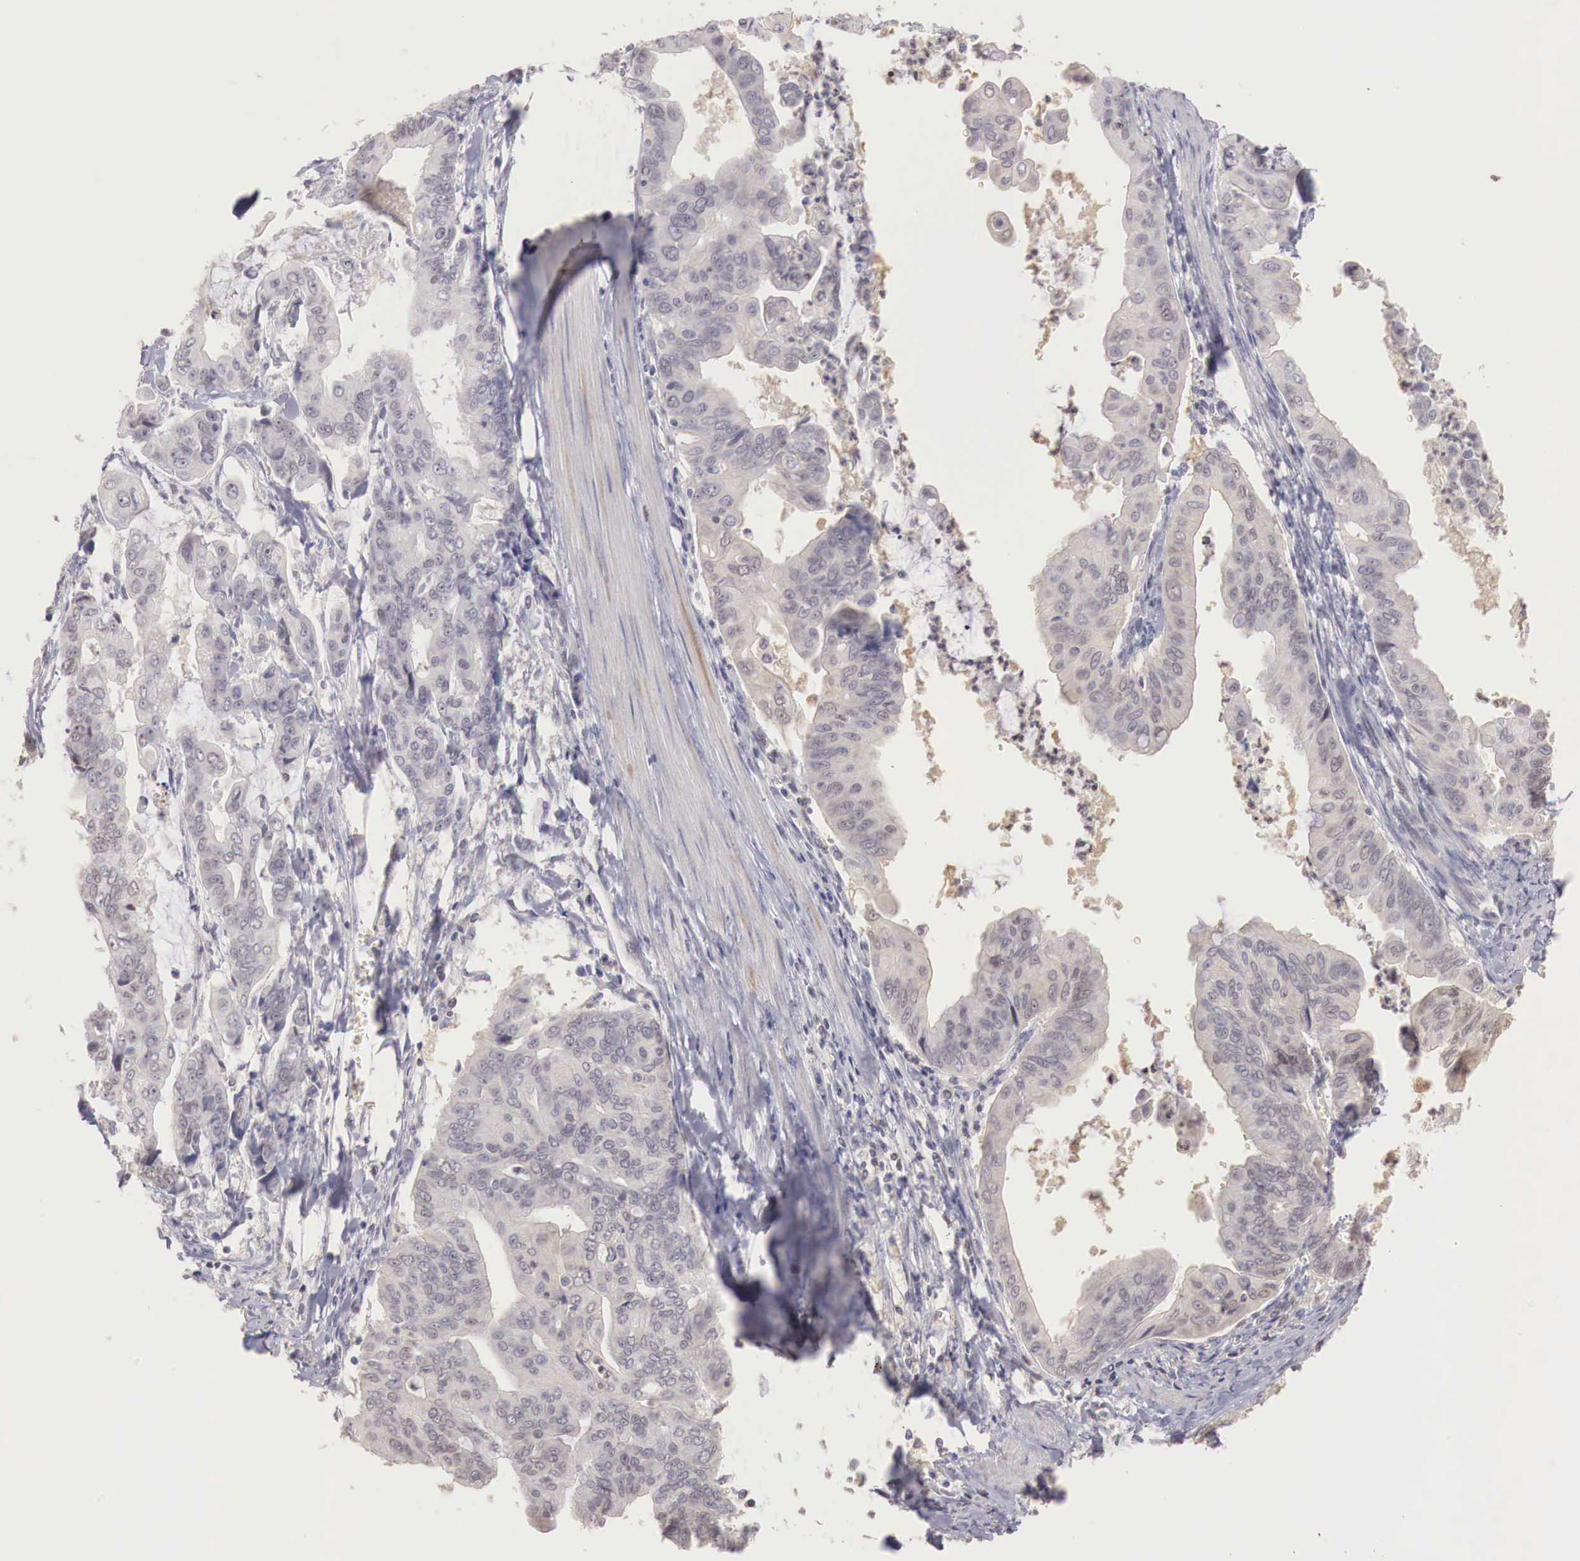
{"staining": {"intensity": "negative", "quantity": "none", "location": "none"}, "tissue": "stomach cancer", "cell_type": "Tumor cells", "image_type": "cancer", "snomed": [{"axis": "morphology", "description": "Adenocarcinoma, NOS"}, {"axis": "topography", "description": "Stomach, upper"}], "caption": "Adenocarcinoma (stomach) was stained to show a protein in brown. There is no significant positivity in tumor cells. (Brightfield microscopy of DAB immunohistochemistry (IHC) at high magnification).", "gene": "TBC1D9", "patient": {"sex": "male", "age": 80}}